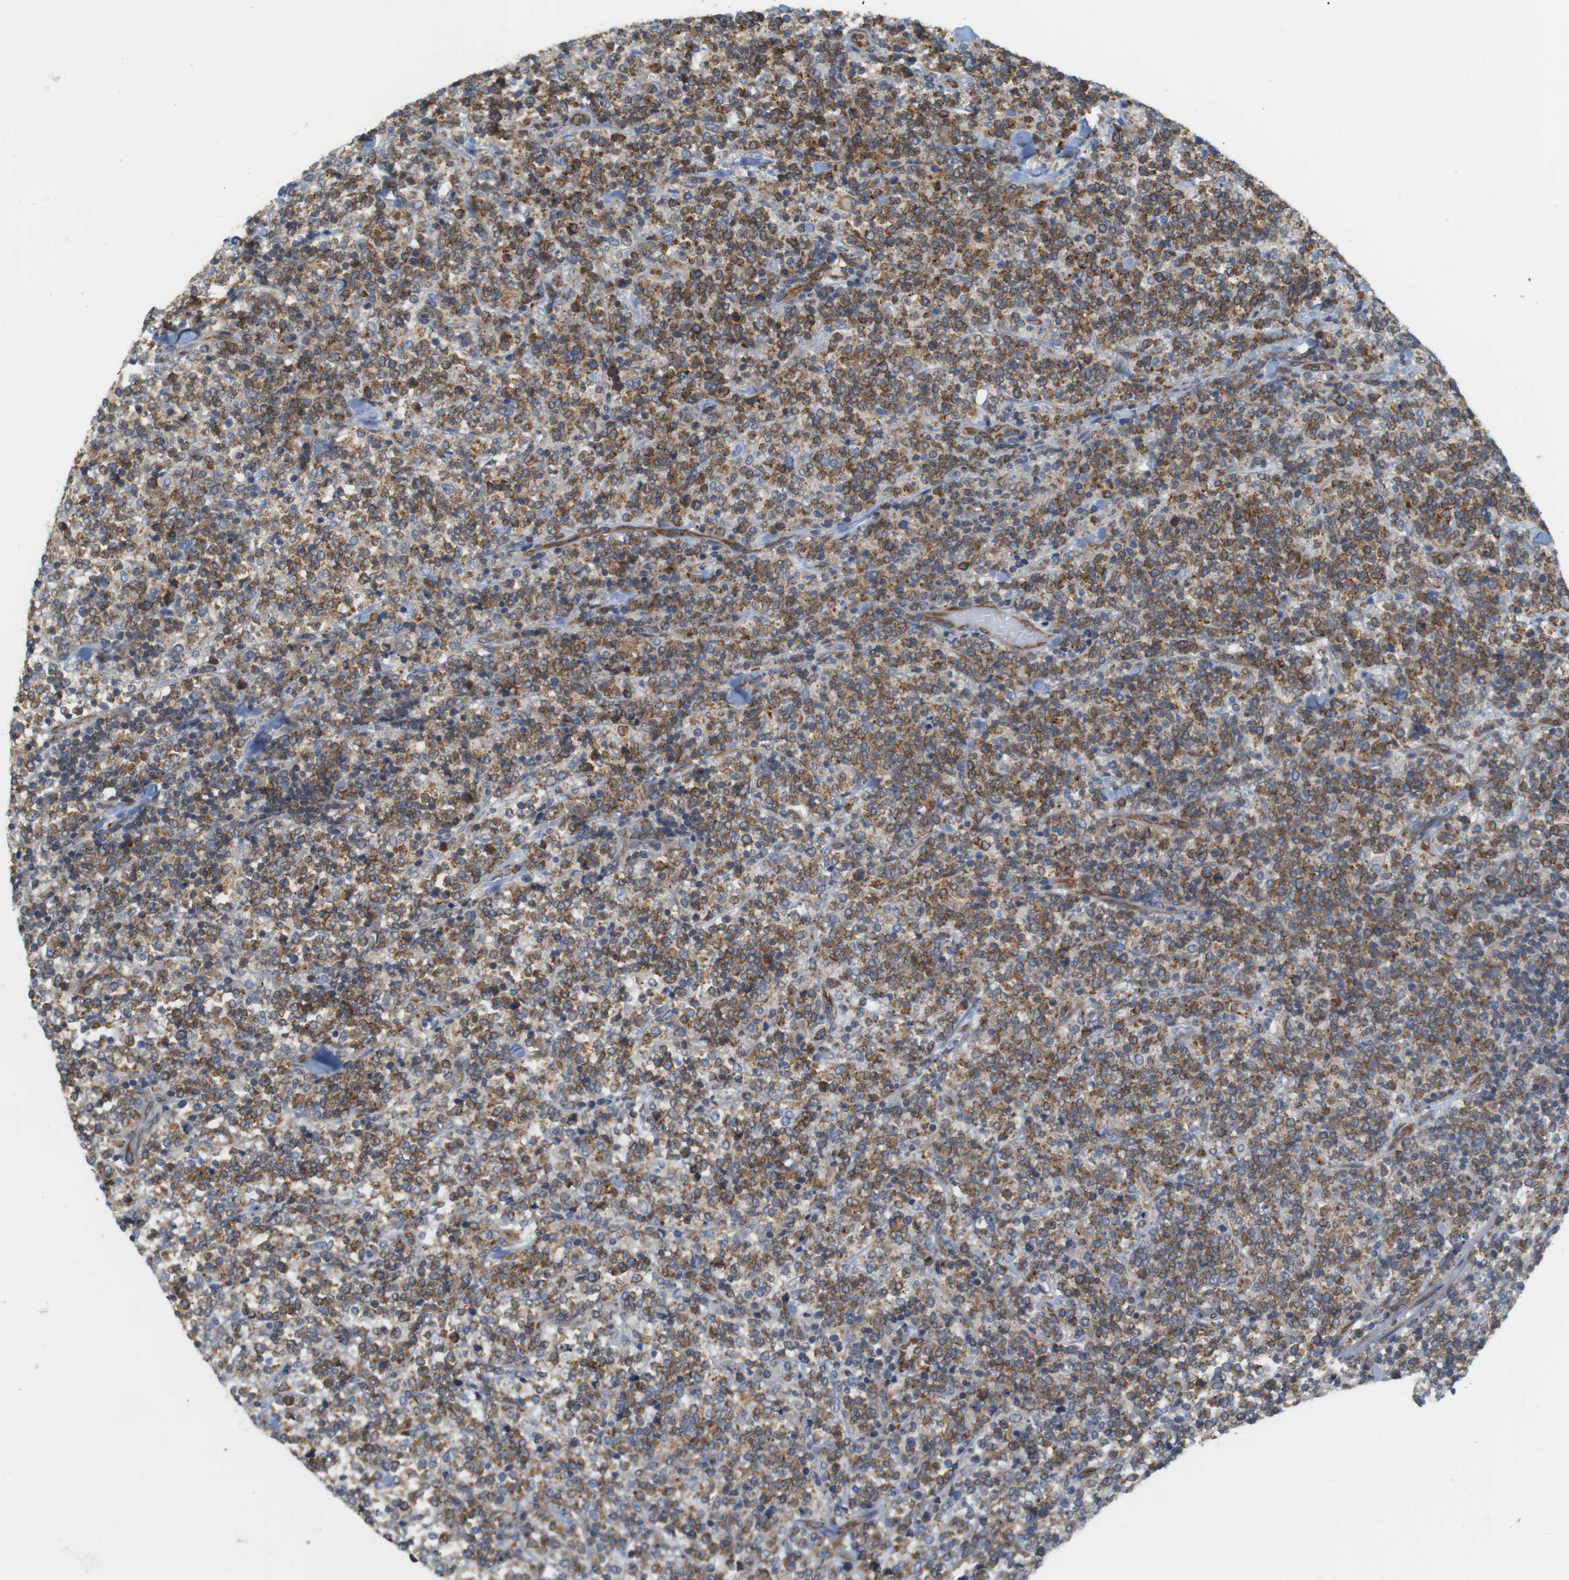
{"staining": {"intensity": "weak", "quantity": "25%-75%", "location": "cytoplasmic/membranous"}, "tissue": "lymphoma", "cell_type": "Tumor cells", "image_type": "cancer", "snomed": [{"axis": "morphology", "description": "Malignant lymphoma, non-Hodgkin's type, High grade"}, {"axis": "topography", "description": "Soft tissue"}], "caption": "Human lymphoma stained with a brown dye demonstrates weak cytoplasmic/membranous positive staining in about 25%-75% of tumor cells.", "gene": "PCNX2", "patient": {"sex": "male", "age": 18}}